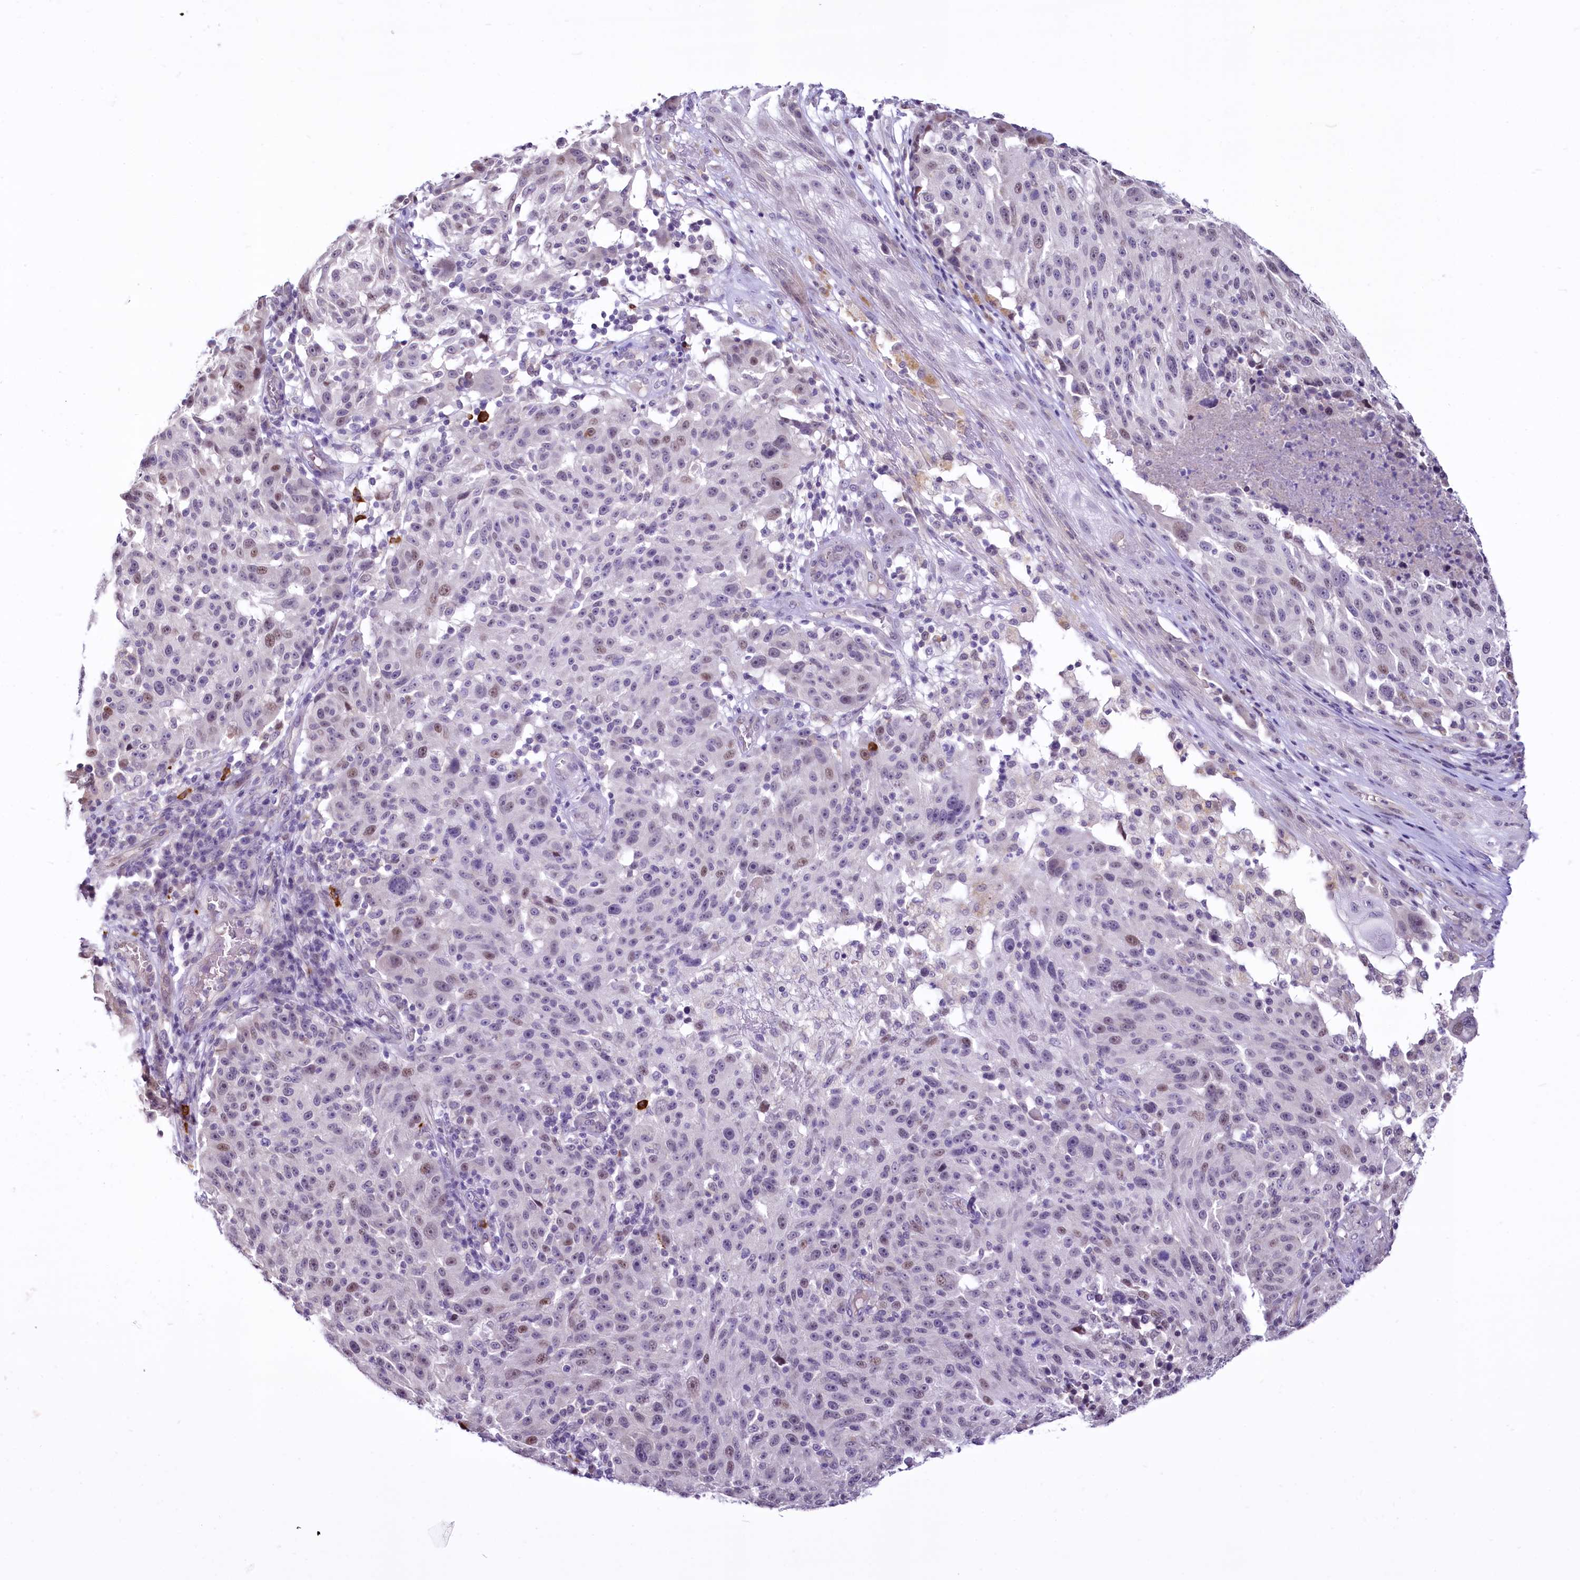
{"staining": {"intensity": "negative", "quantity": "none", "location": "none"}, "tissue": "melanoma", "cell_type": "Tumor cells", "image_type": "cancer", "snomed": [{"axis": "morphology", "description": "Malignant melanoma, NOS"}, {"axis": "topography", "description": "Skin"}], "caption": "The immunohistochemistry (IHC) micrograph has no significant staining in tumor cells of malignant melanoma tissue.", "gene": "BANK1", "patient": {"sex": "male", "age": 53}}